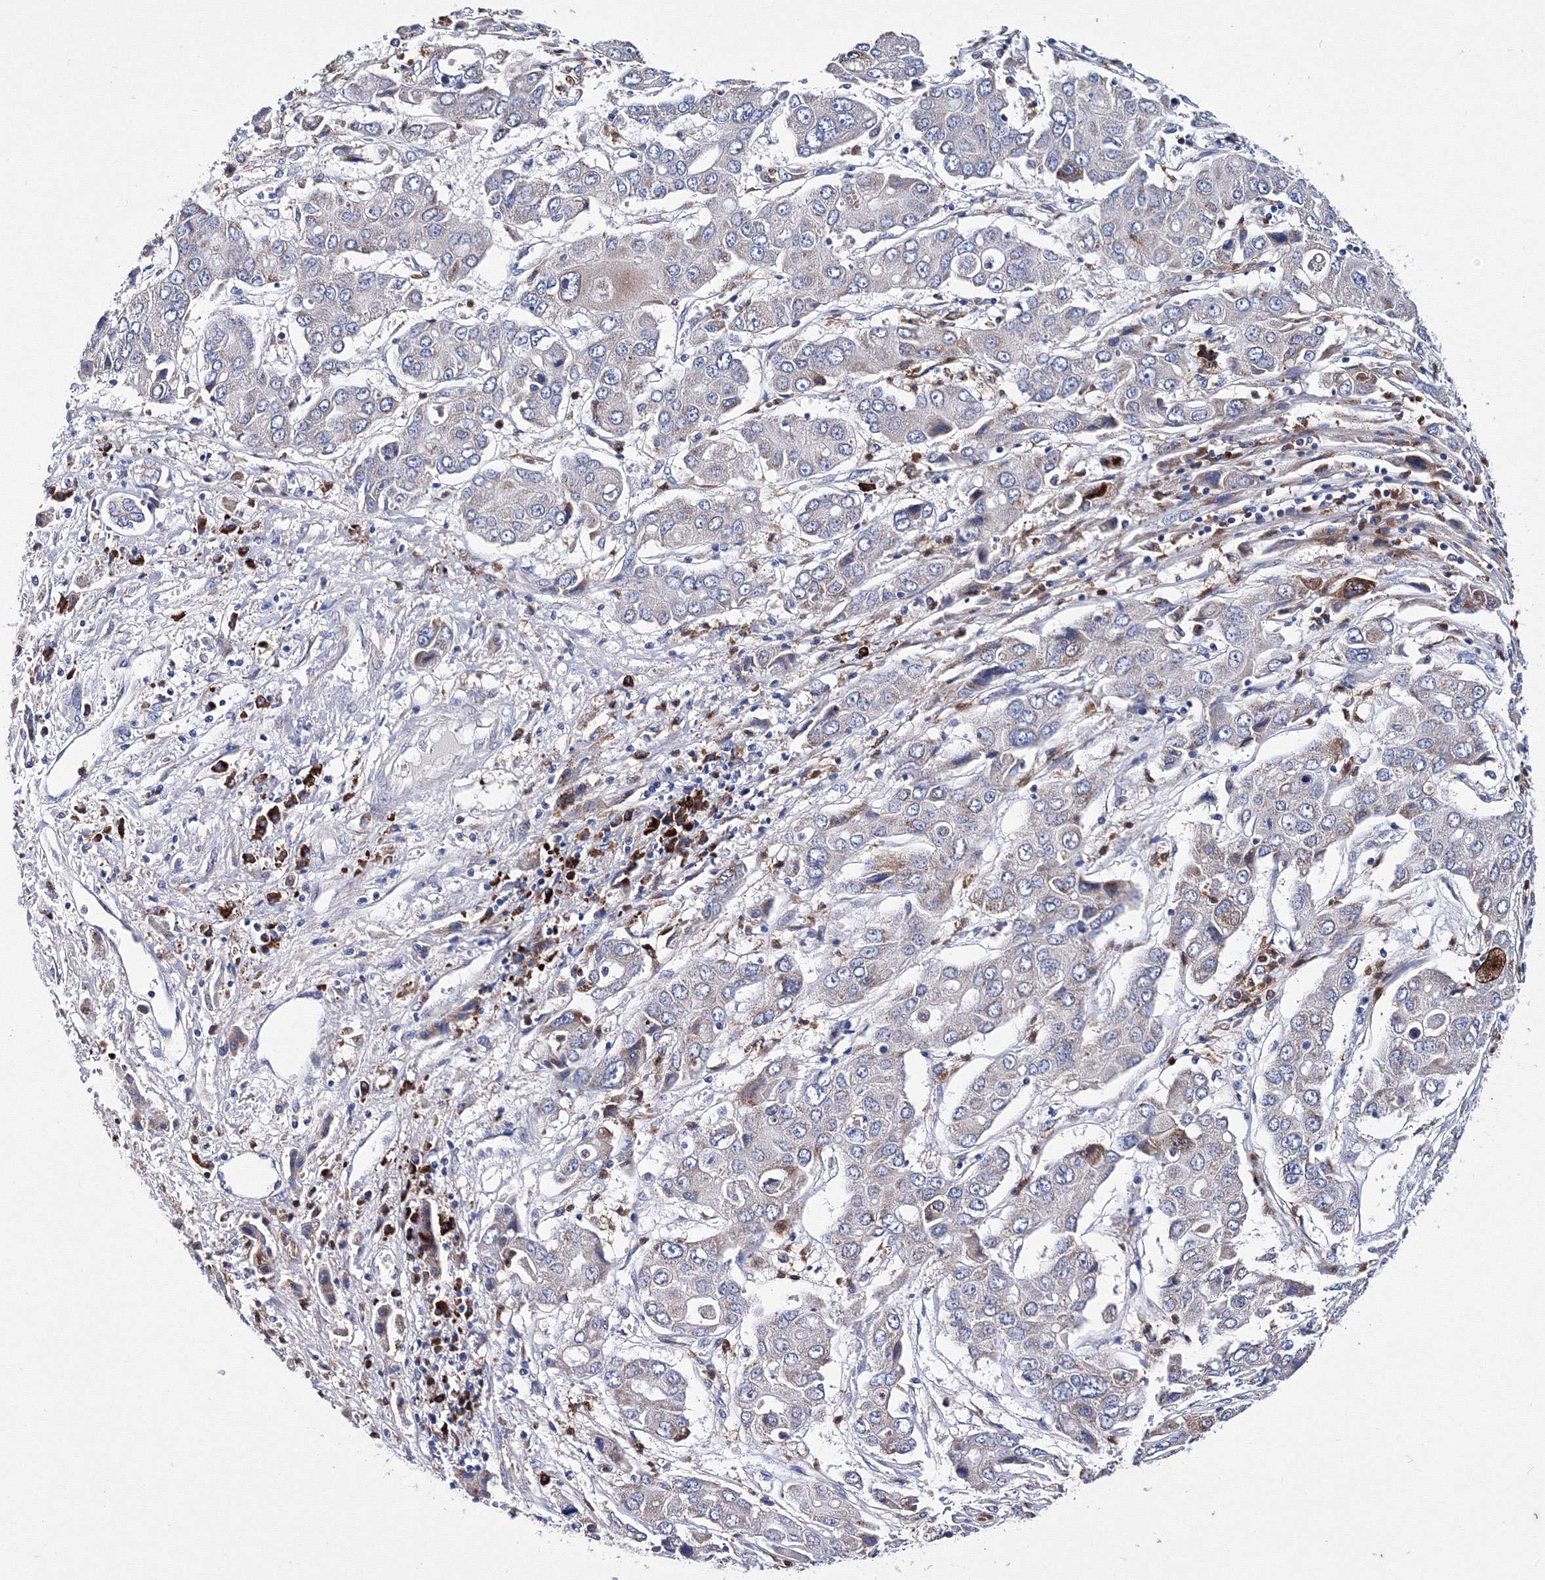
{"staining": {"intensity": "weak", "quantity": "<25%", "location": "cytoplasmic/membranous"}, "tissue": "liver cancer", "cell_type": "Tumor cells", "image_type": "cancer", "snomed": [{"axis": "morphology", "description": "Cholangiocarcinoma"}, {"axis": "topography", "description": "Liver"}], "caption": "The photomicrograph reveals no staining of tumor cells in cholangiocarcinoma (liver). (Immunohistochemistry (ihc), brightfield microscopy, high magnification).", "gene": "TRPM2", "patient": {"sex": "male", "age": 67}}